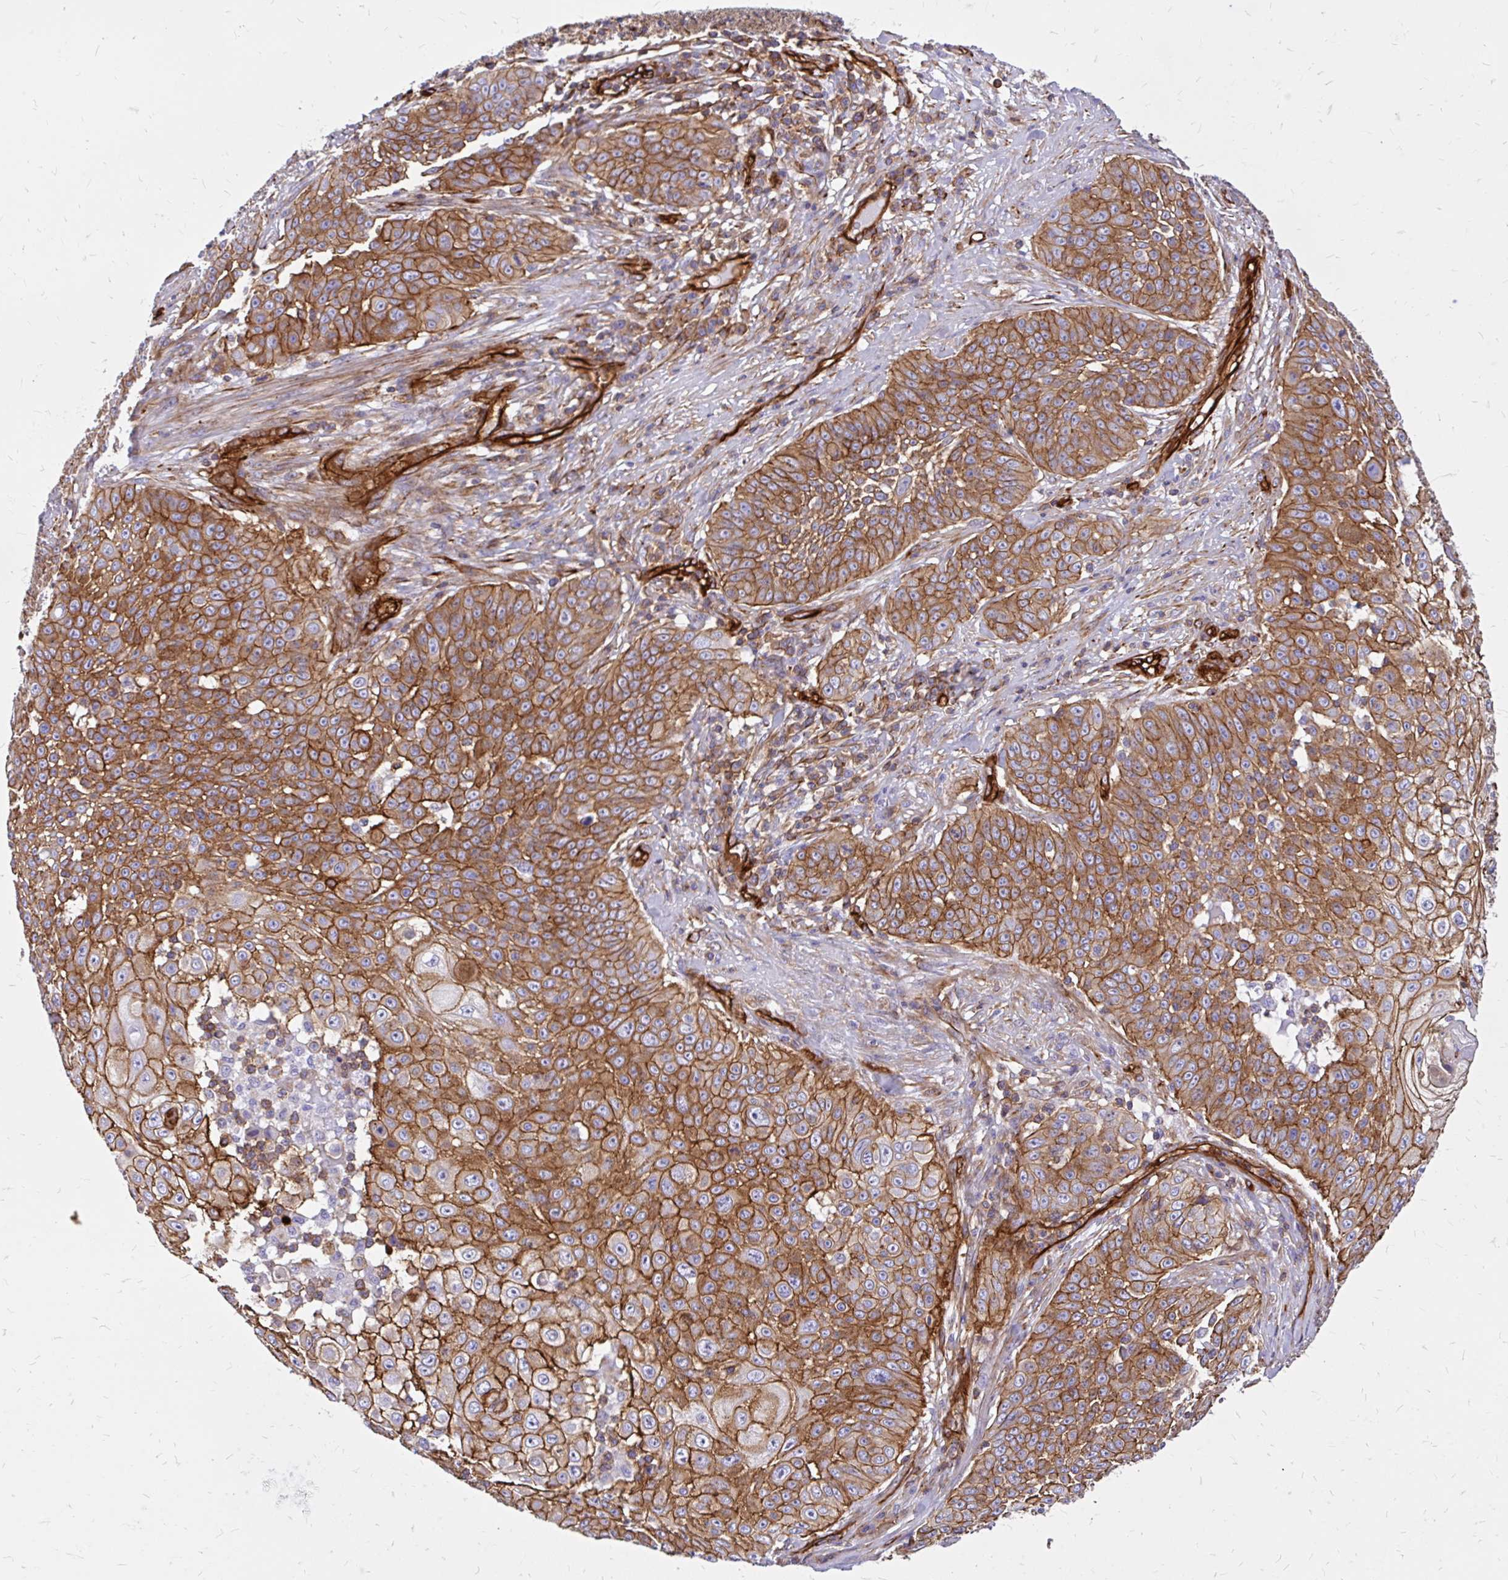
{"staining": {"intensity": "moderate", "quantity": ">75%", "location": "cytoplasmic/membranous"}, "tissue": "skin cancer", "cell_type": "Tumor cells", "image_type": "cancer", "snomed": [{"axis": "morphology", "description": "Squamous cell carcinoma, NOS"}, {"axis": "topography", "description": "Skin"}], "caption": "Moderate cytoplasmic/membranous expression for a protein is present in about >75% of tumor cells of squamous cell carcinoma (skin) using immunohistochemistry (IHC).", "gene": "MAP1LC3B", "patient": {"sex": "male", "age": 24}}